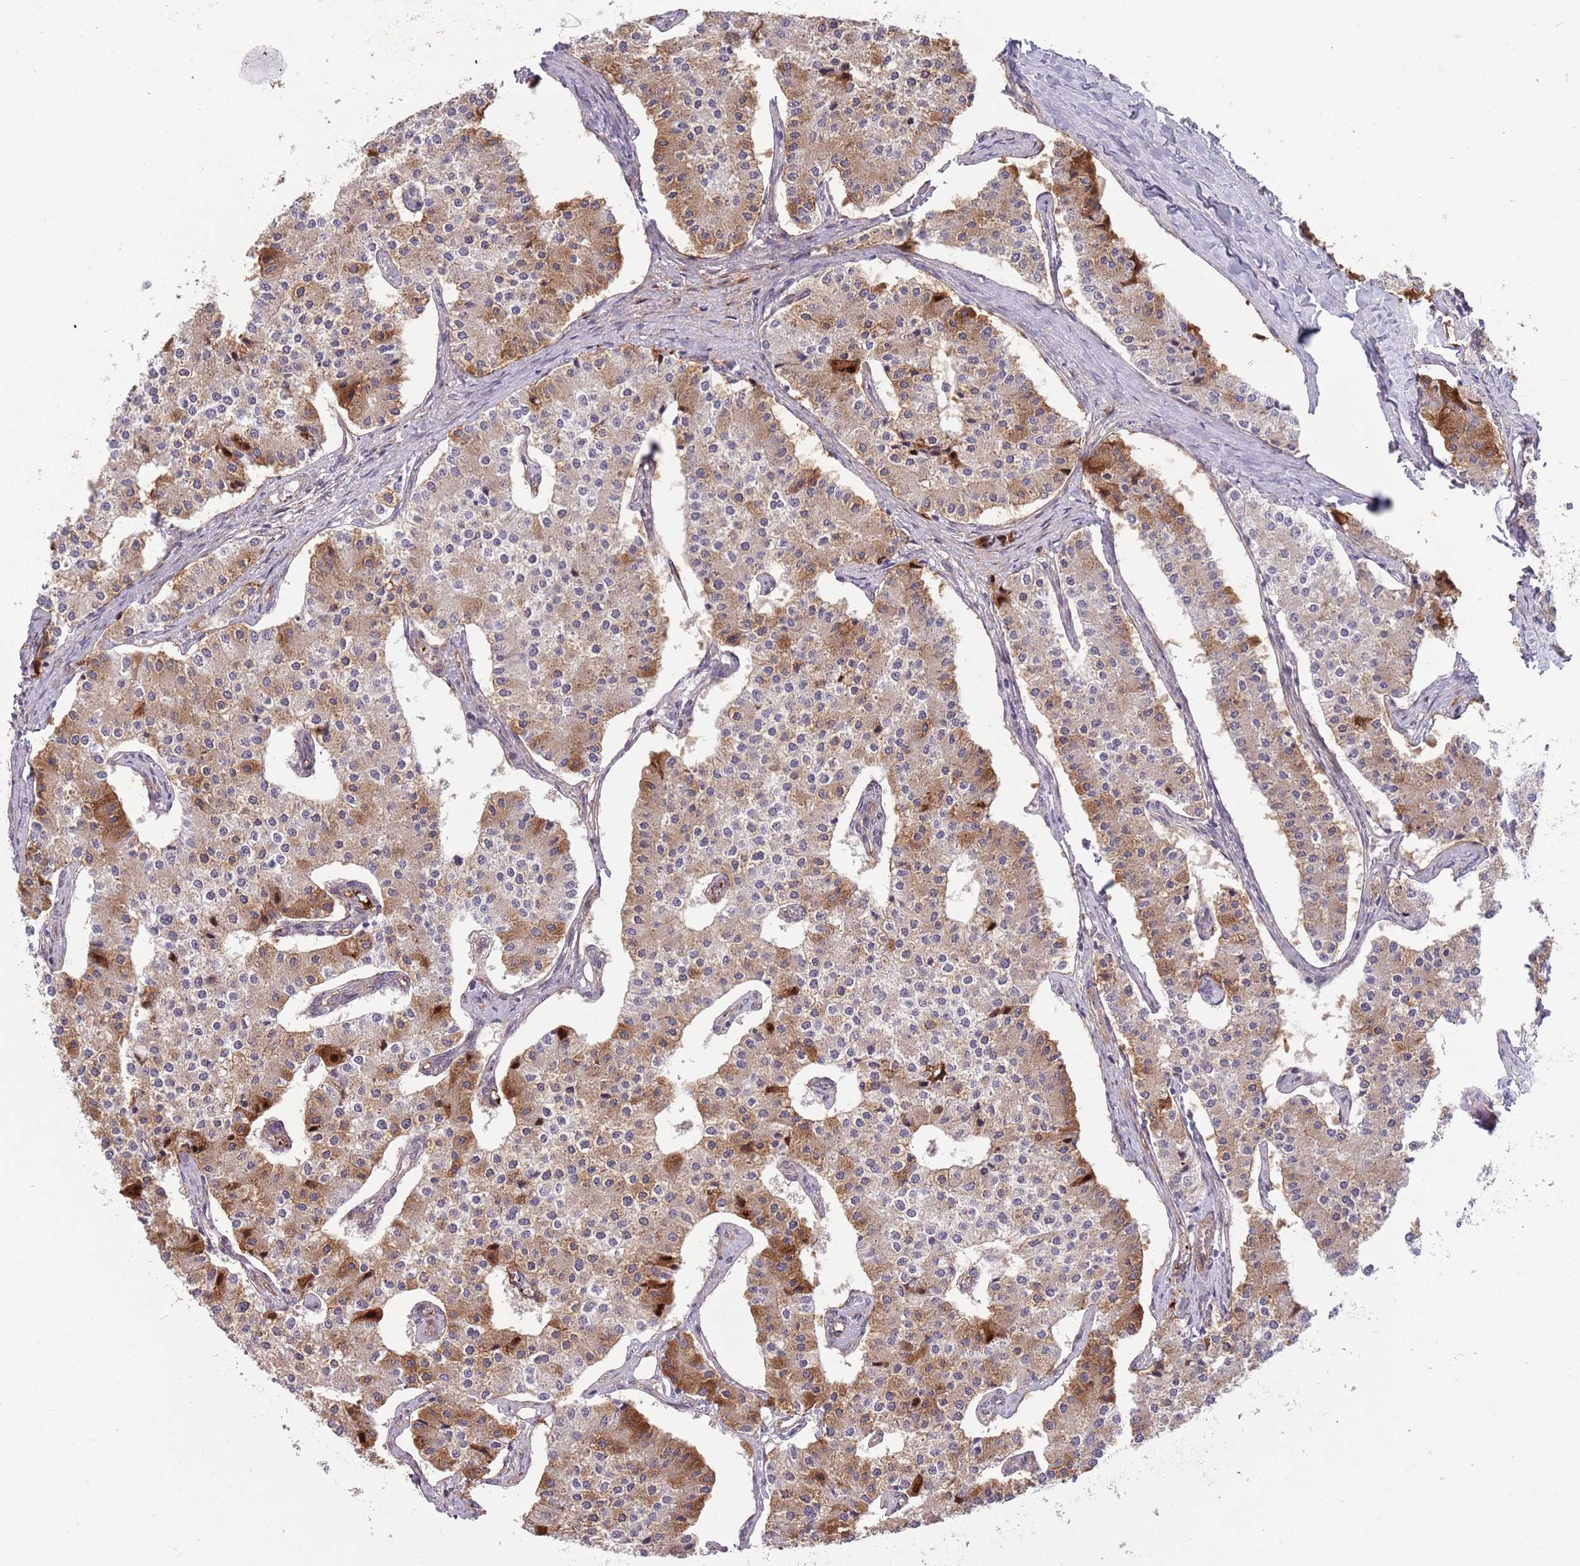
{"staining": {"intensity": "moderate", "quantity": "25%-75%", "location": "cytoplasmic/membranous"}, "tissue": "carcinoid", "cell_type": "Tumor cells", "image_type": "cancer", "snomed": [{"axis": "morphology", "description": "Carcinoid, malignant, NOS"}, {"axis": "topography", "description": "Colon"}], "caption": "Human carcinoid stained for a protein (brown) shows moderate cytoplasmic/membranous positive positivity in about 25%-75% of tumor cells.", "gene": "NT5DC4", "patient": {"sex": "female", "age": 52}}